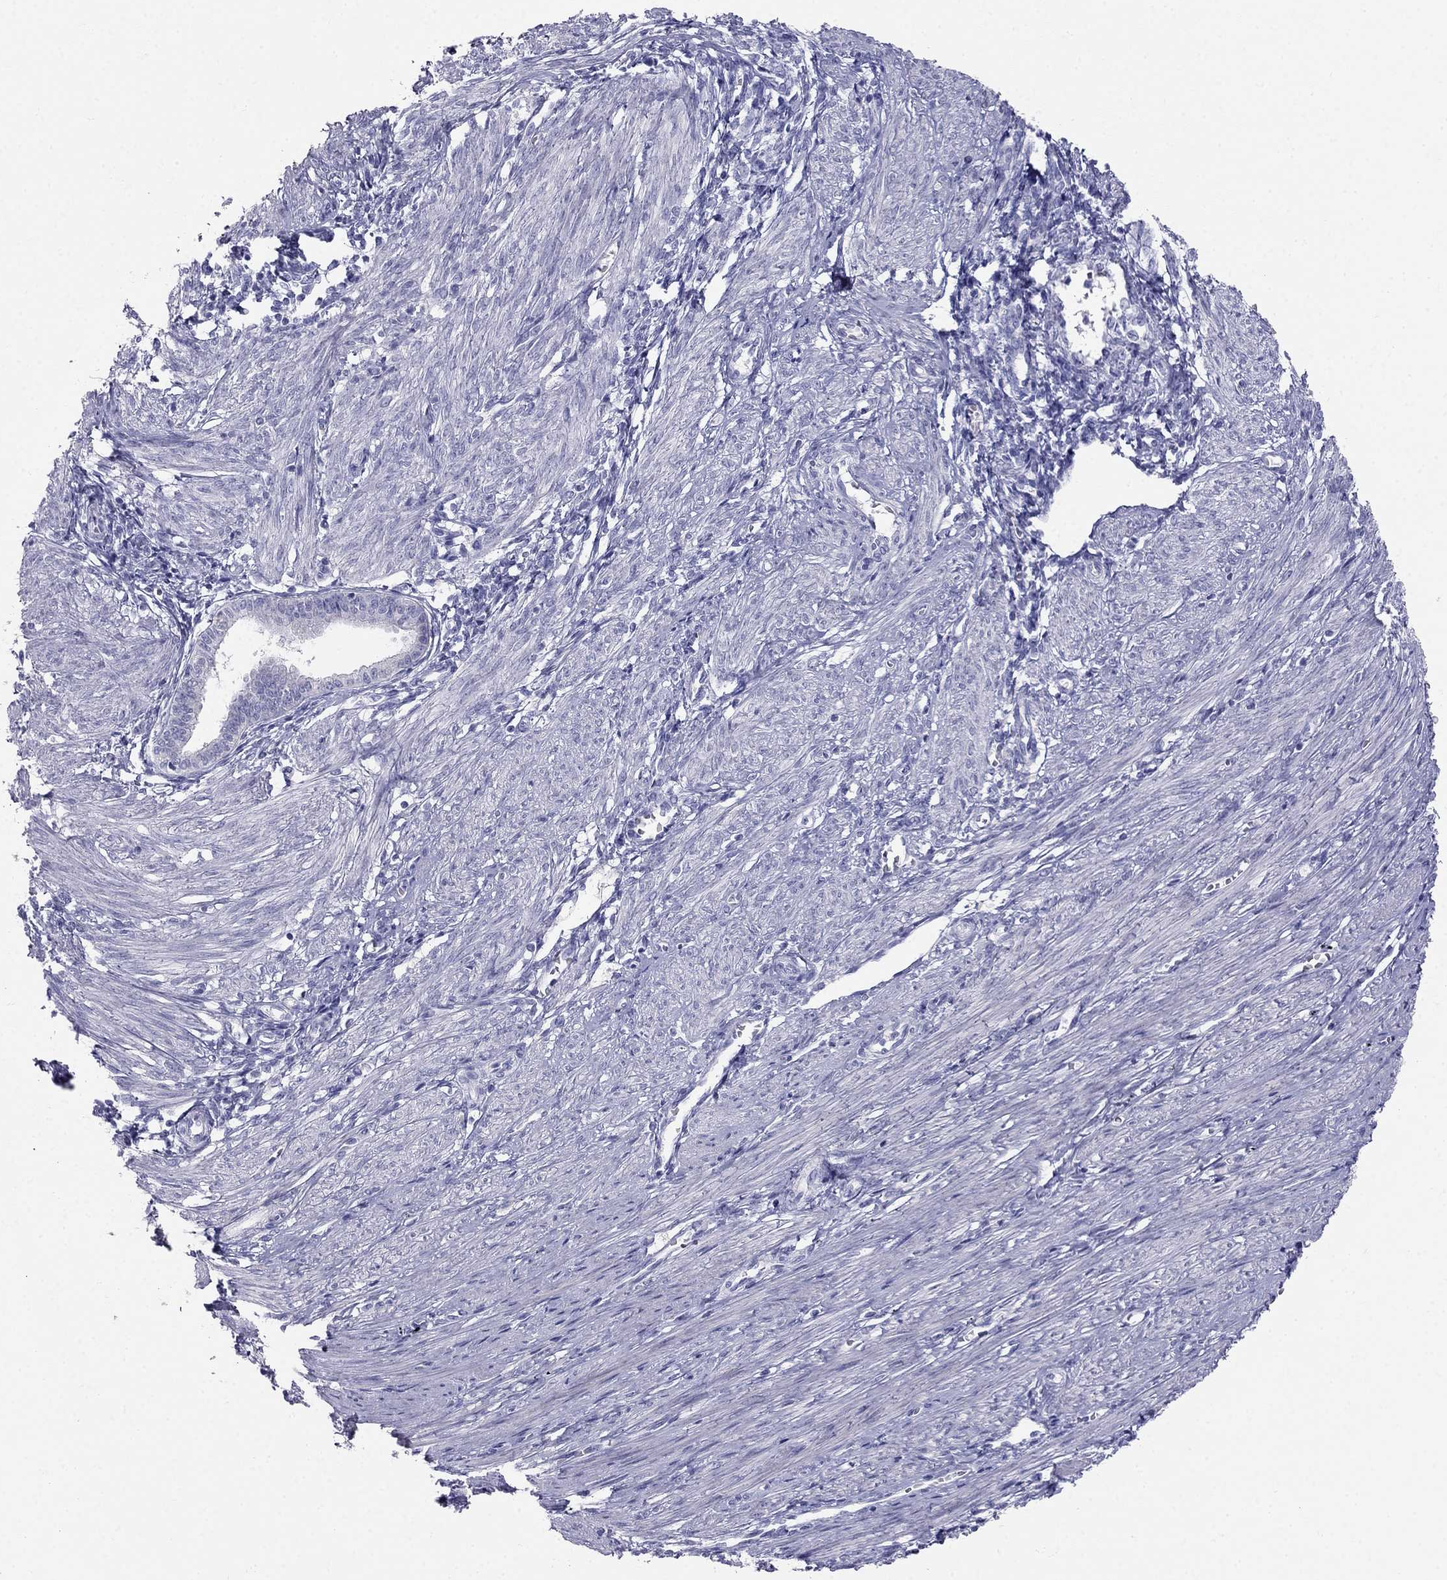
{"staining": {"intensity": "negative", "quantity": "none", "location": "none"}, "tissue": "endometrium", "cell_type": "Cells in endometrial stroma", "image_type": "normal", "snomed": [{"axis": "morphology", "description": "Normal tissue, NOS"}, {"axis": "topography", "description": "Endometrium"}], "caption": "This is an immunohistochemistry micrograph of normal human endometrium. There is no positivity in cells in endometrial stroma.", "gene": "RFLNA", "patient": {"sex": "female", "age": 37}}